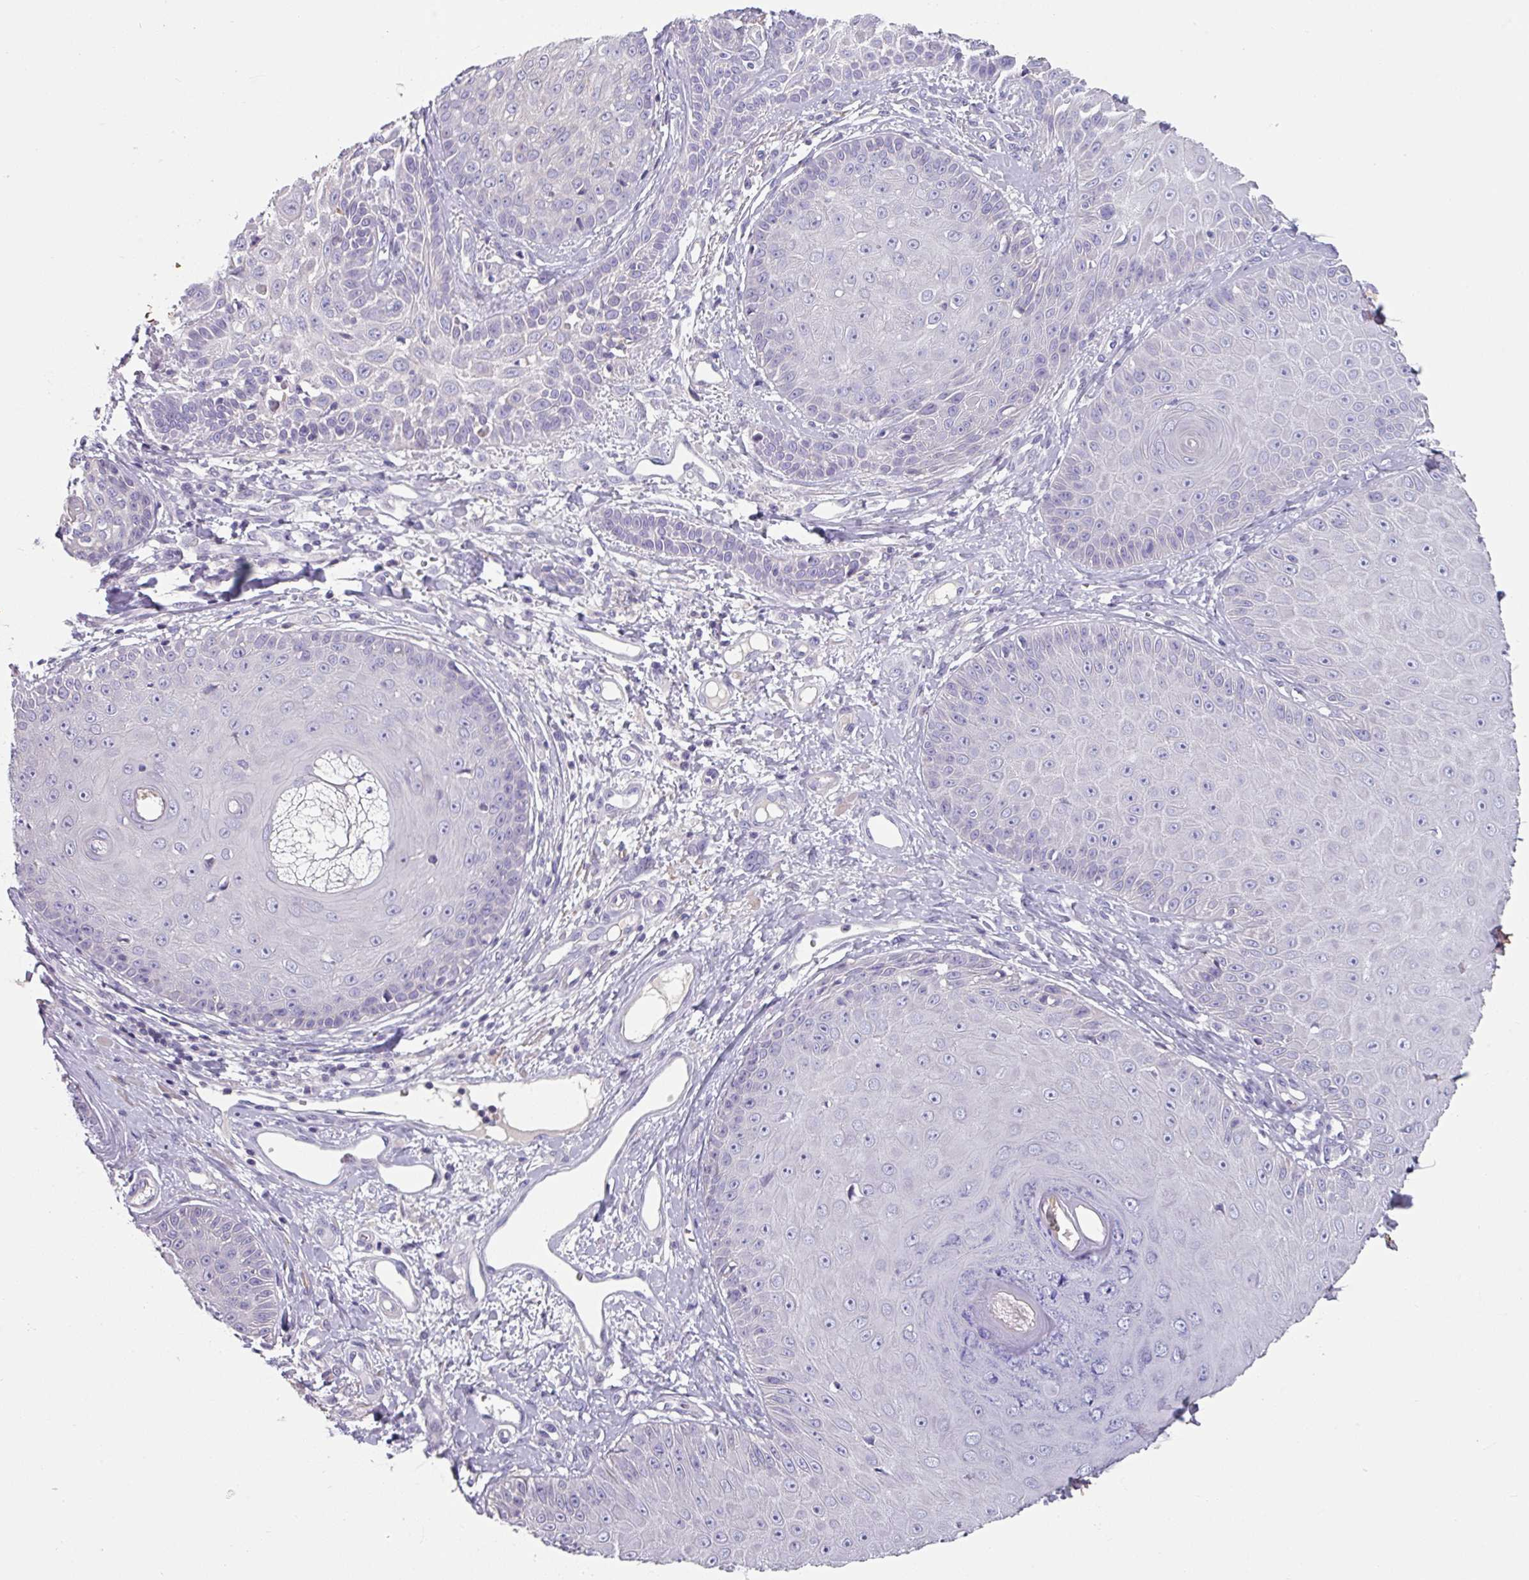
{"staining": {"intensity": "negative", "quantity": "none", "location": "none"}, "tissue": "skin cancer", "cell_type": "Tumor cells", "image_type": "cancer", "snomed": [{"axis": "morphology", "description": "Squamous cell carcinoma, NOS"}, {"axis": "topography", "description": "Skin"}], "caption": "Tumor cells show no significant expression in skin squamous cell carcinoma.", "gene": "TMEM132A", "patient": {"sex": "male", "age": 86}}